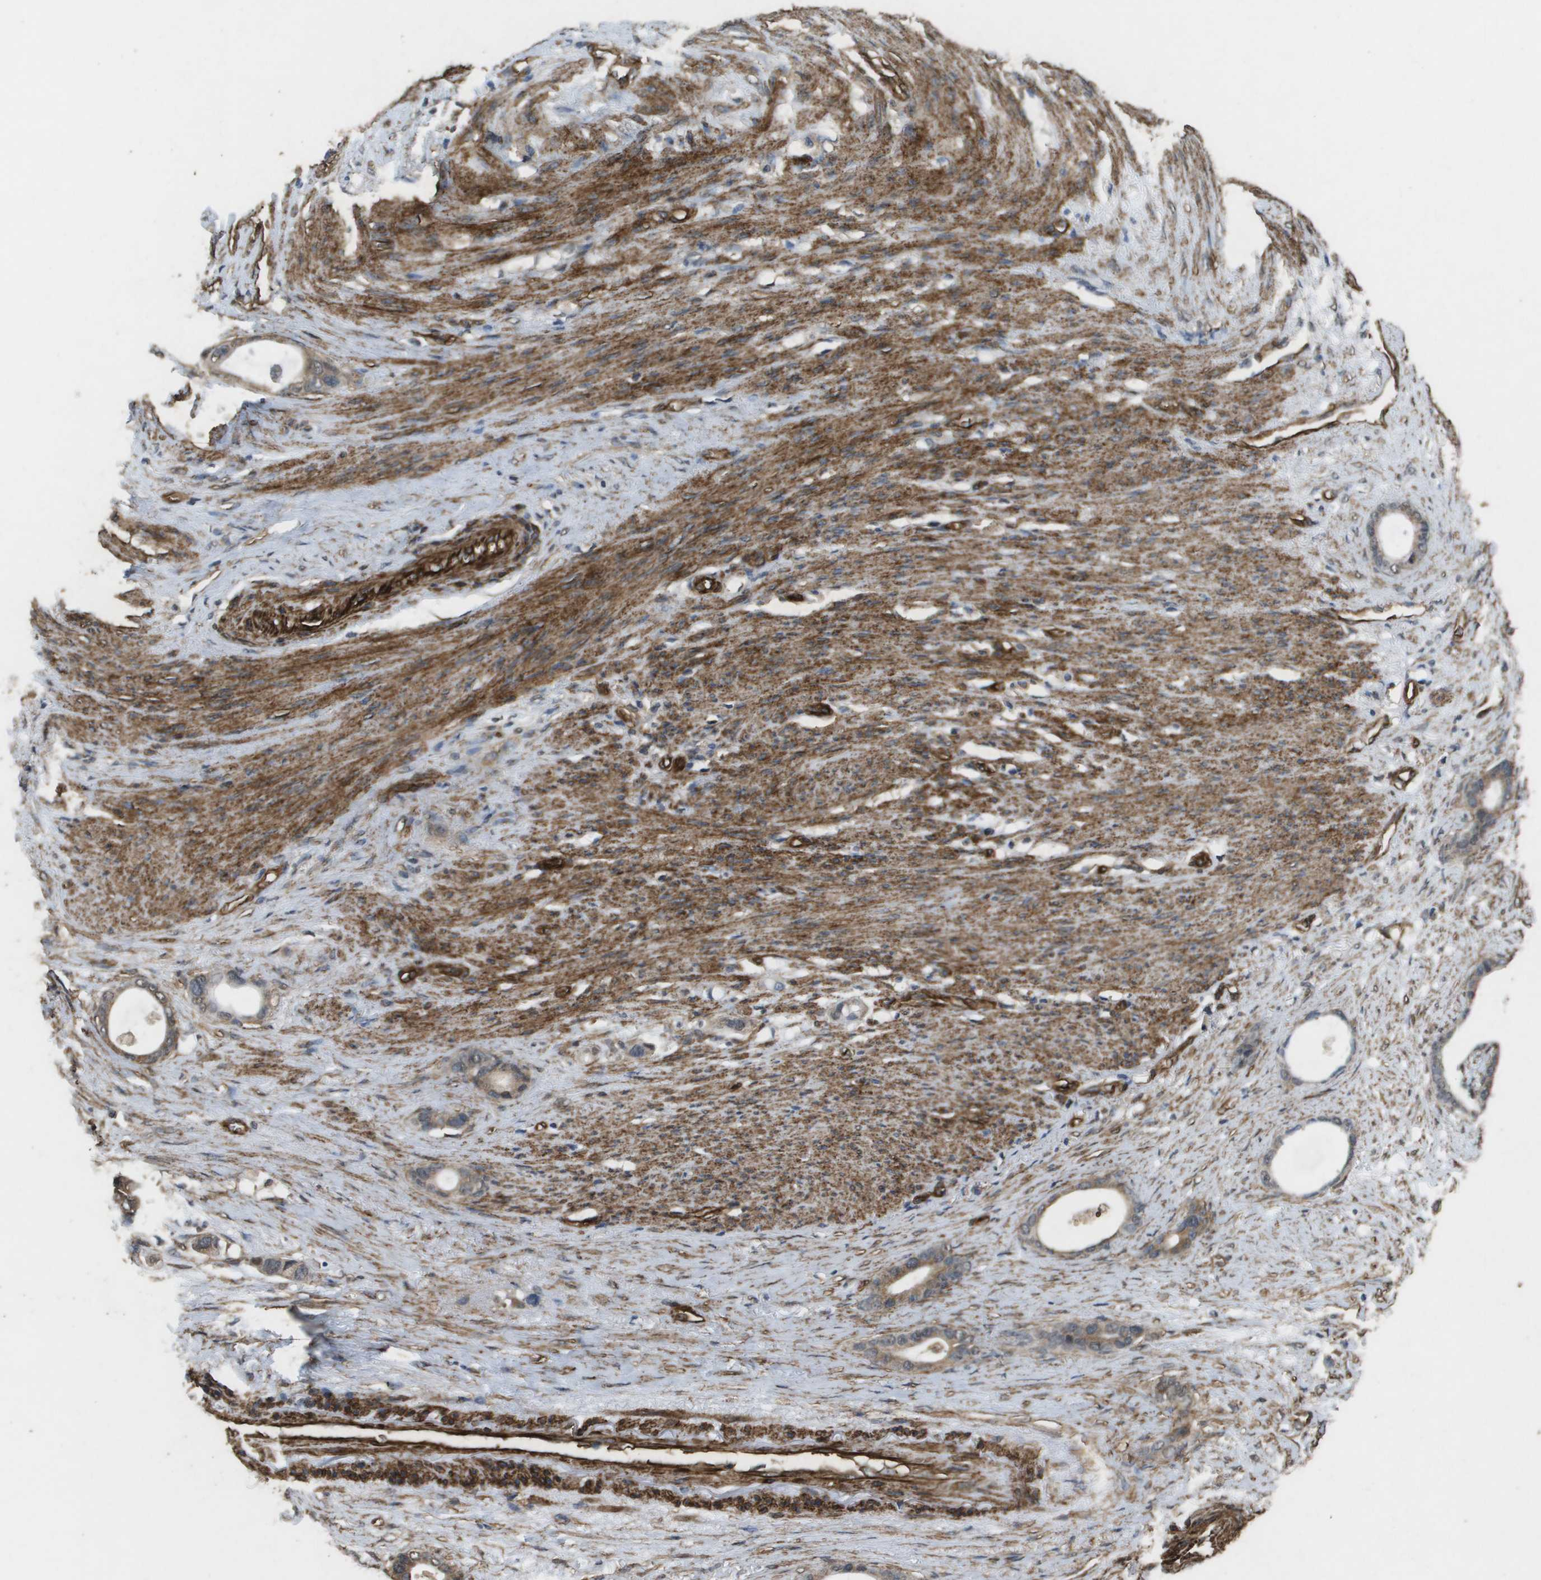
{"staining": {"intensity": "moderate", "quantity": ">75%", "location": "cytoplasmic/membranous"}, "tissue": "stomach cancer", "cell_type": "Tumor cells", "image_type": "cancer", "snomed": [{"axis": "morphology", "description": "Adenocarcinoma, NOS"}, {"axis": "topography", "description": "Stomach"}], "caption": "A brown stain labels moderate cytoplasmic/membranous positivity of a protein in human adenocarcinoma (stomach) tumor cells.", "gene": "AAMP", "patient": {"sex": "female", "age": 75}}